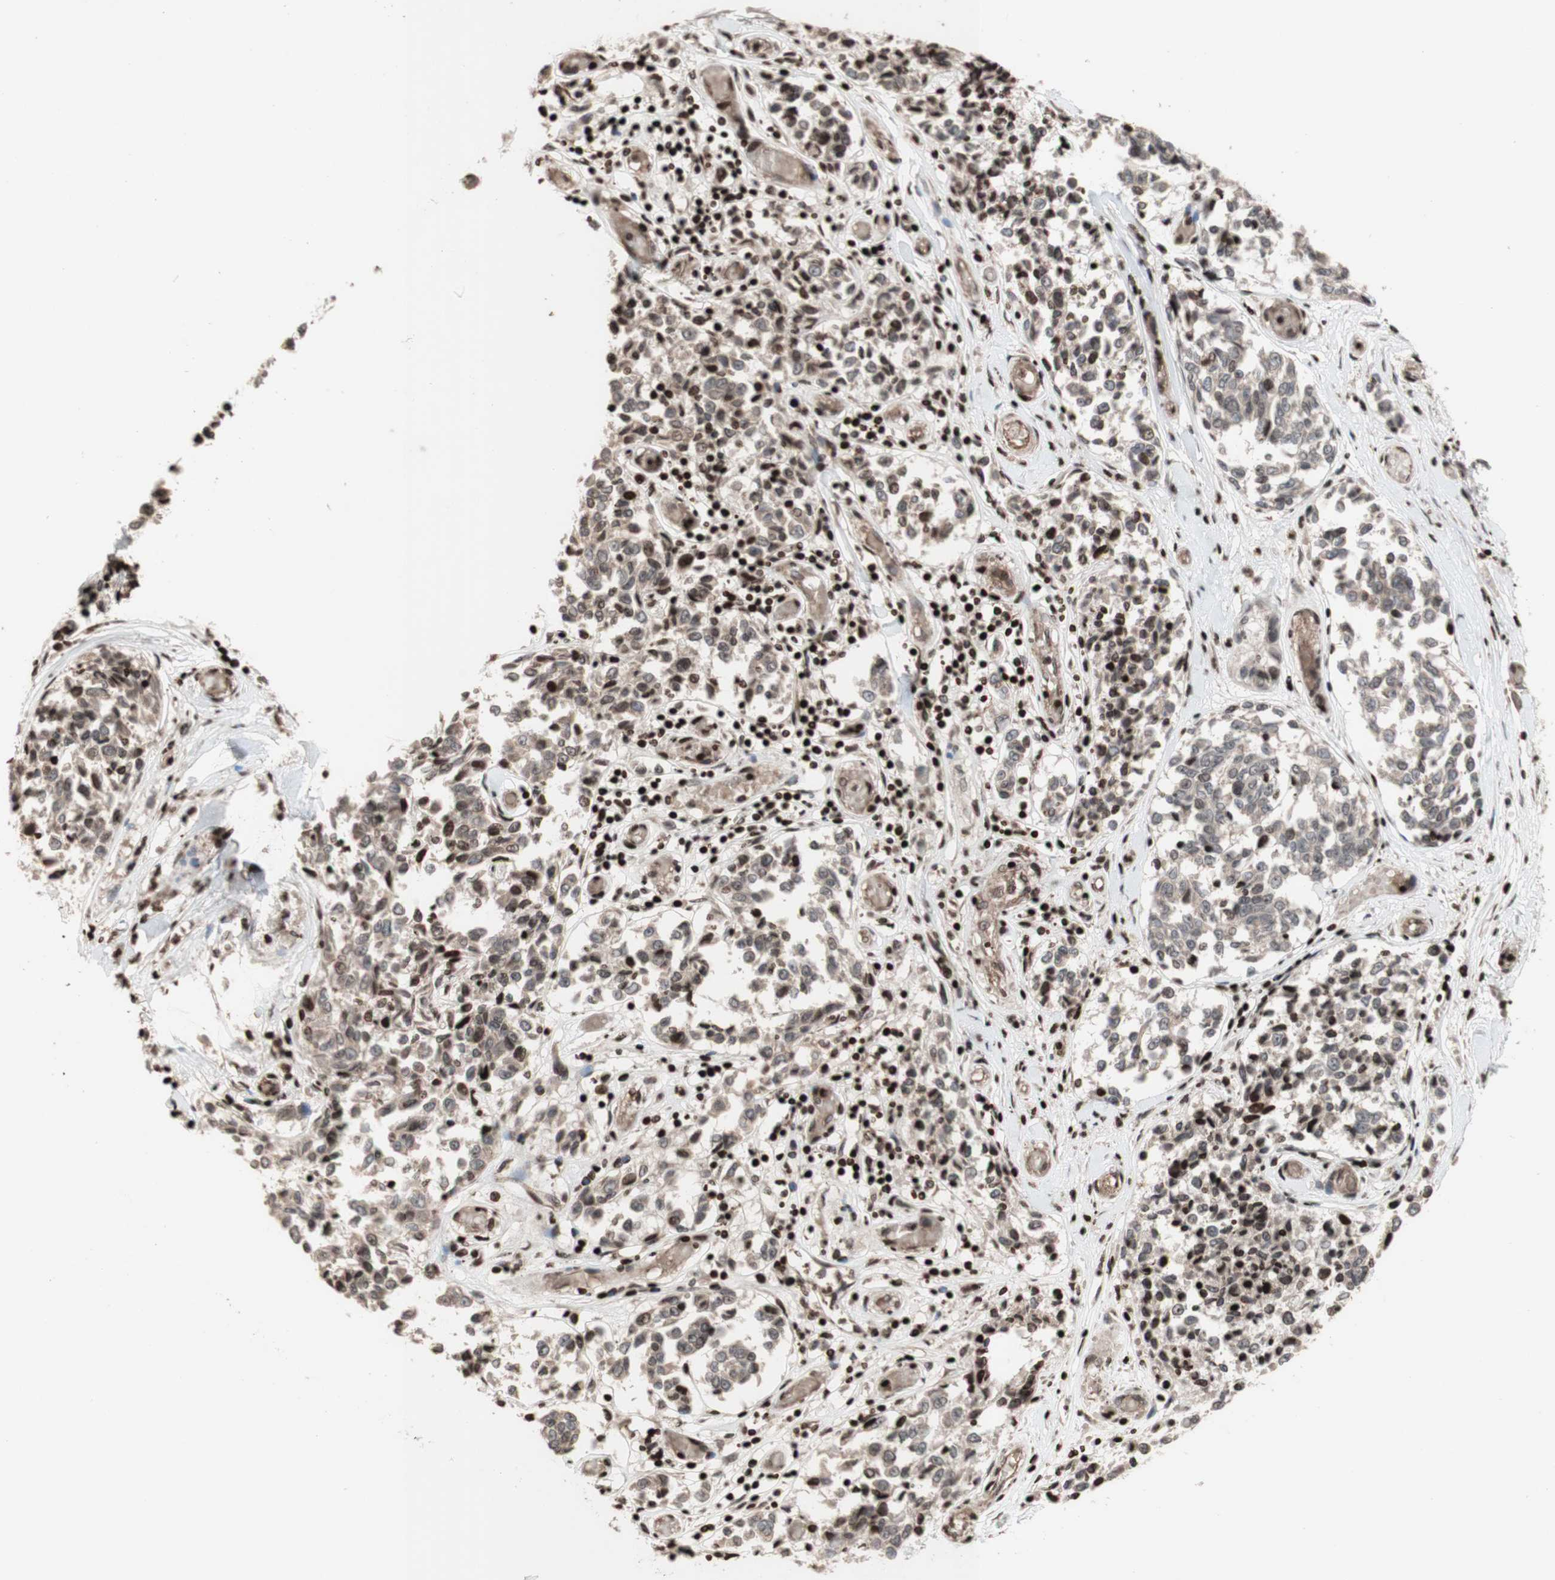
{"staining": {"intensity": "weak", "quantity": "<25%", "location": "nuclear"}, "tissue": "melanoma", "cell_type": "Tumor cells", "image_type": "cancer", "snomed": [{"axis": "morphology", "description": "Malignant melanoma, NOS"}, {"axis": "topography", "description": "Skin"}], "caption": "An immunohistochemistry histopathology image of melanoma is shown. There is no staining in tumor cells of melanoma.", "gene": "POLA1", "patient": {"sex": "female", "age": 64}}